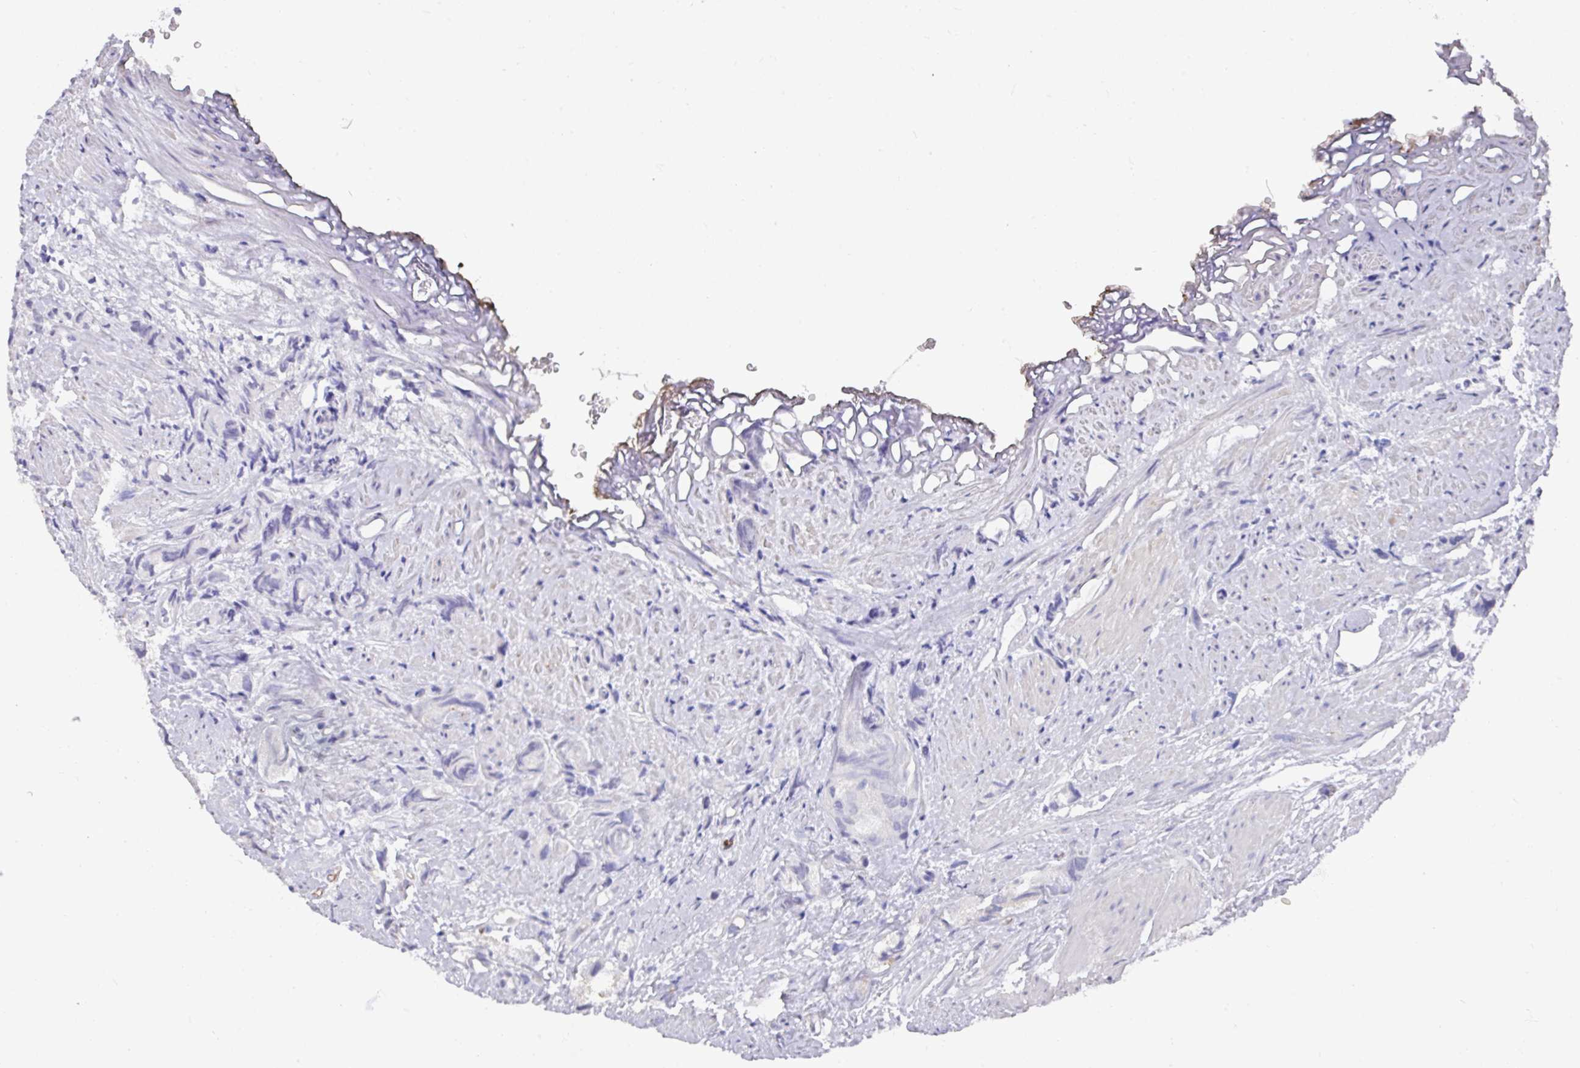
{"staining": {"intensity": "negative", "quantity": "none", "location": "none"}, "tissue": "prostate cancer", "cell_type": "Tumor cells", "image_type": "cancer", "snomed": [{"axis": "morphology", "description": "Adenocarcinoma, High grade"}, {"axis": "topography", "description": "Prostate"}], "caption": "This micrograph is of prostate cancer stained with immunohistochemistry (IHC) to label a protein in brown with the nuclei are counter-stained blue. There is no staining in tumor cells. The staining is performed using DAB (3,3'-diaminobenzidine) brown chromogen with nuclei counter-stained in using hematoxylin.", "gene": "DAZL", "patient": {"sex": "male", "age": 82}}